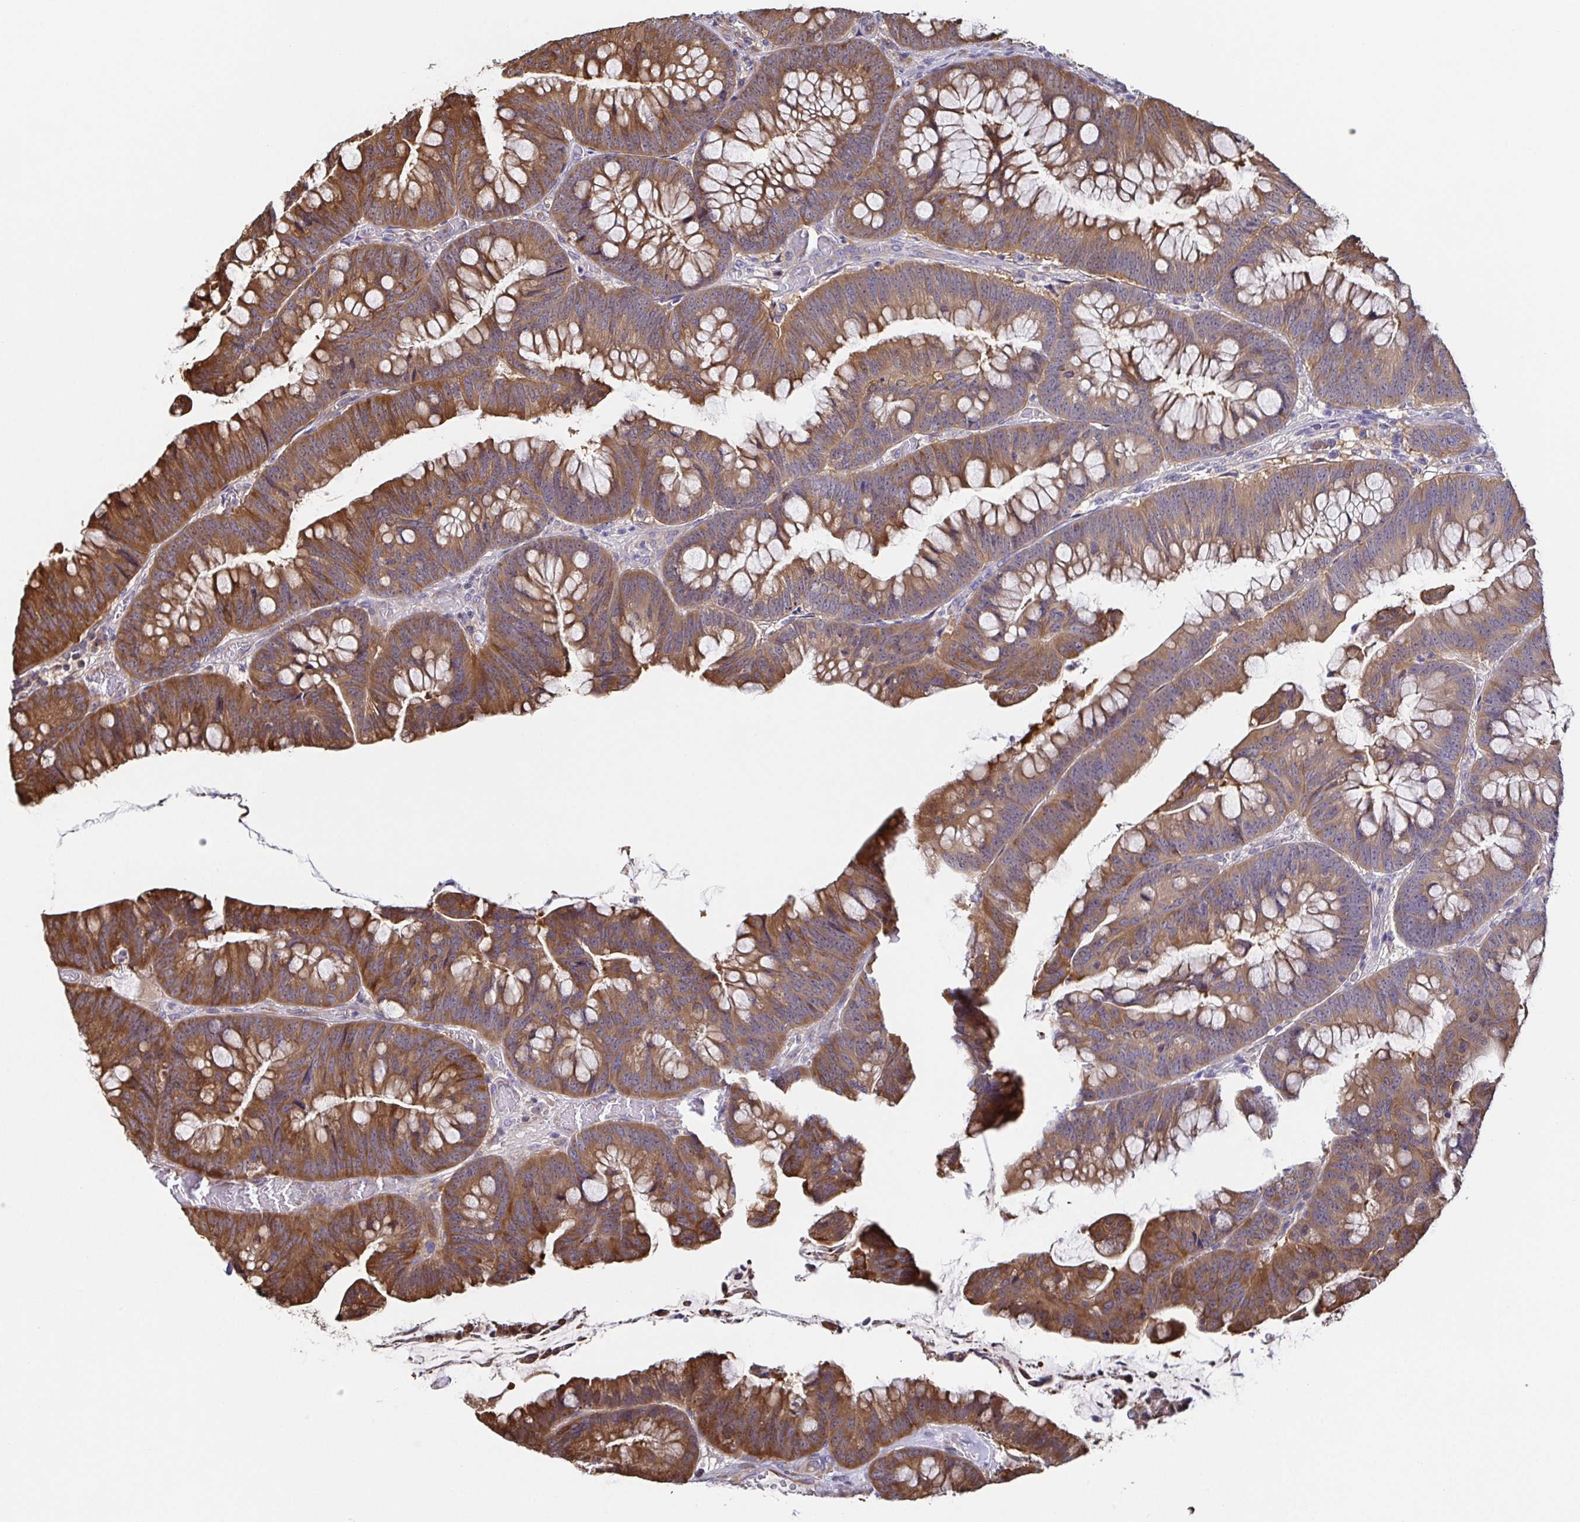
{"staining": {"intensity": "moderate", "quantity": ">75%", "location": "cytoplasmic/membranous"}, "tissue": "colorectal cancer", "cell_type": "Tumor cells", "image_type": "cancer", "snomed": [{"axis": "morphology", "description": "Adenocarcinoma, NOS"}, {"axis": "topography", "description": "Colon"}], "caption": "About >75% of tumor cells in human colorectal cancer (adenocarcinoma) reveal moderate cytoplasmic/membranous protein staining as visualized by brown immunohistochemical staining.", "gene": "EIF3D", "patient": {"sex": "male", "age": 62}}